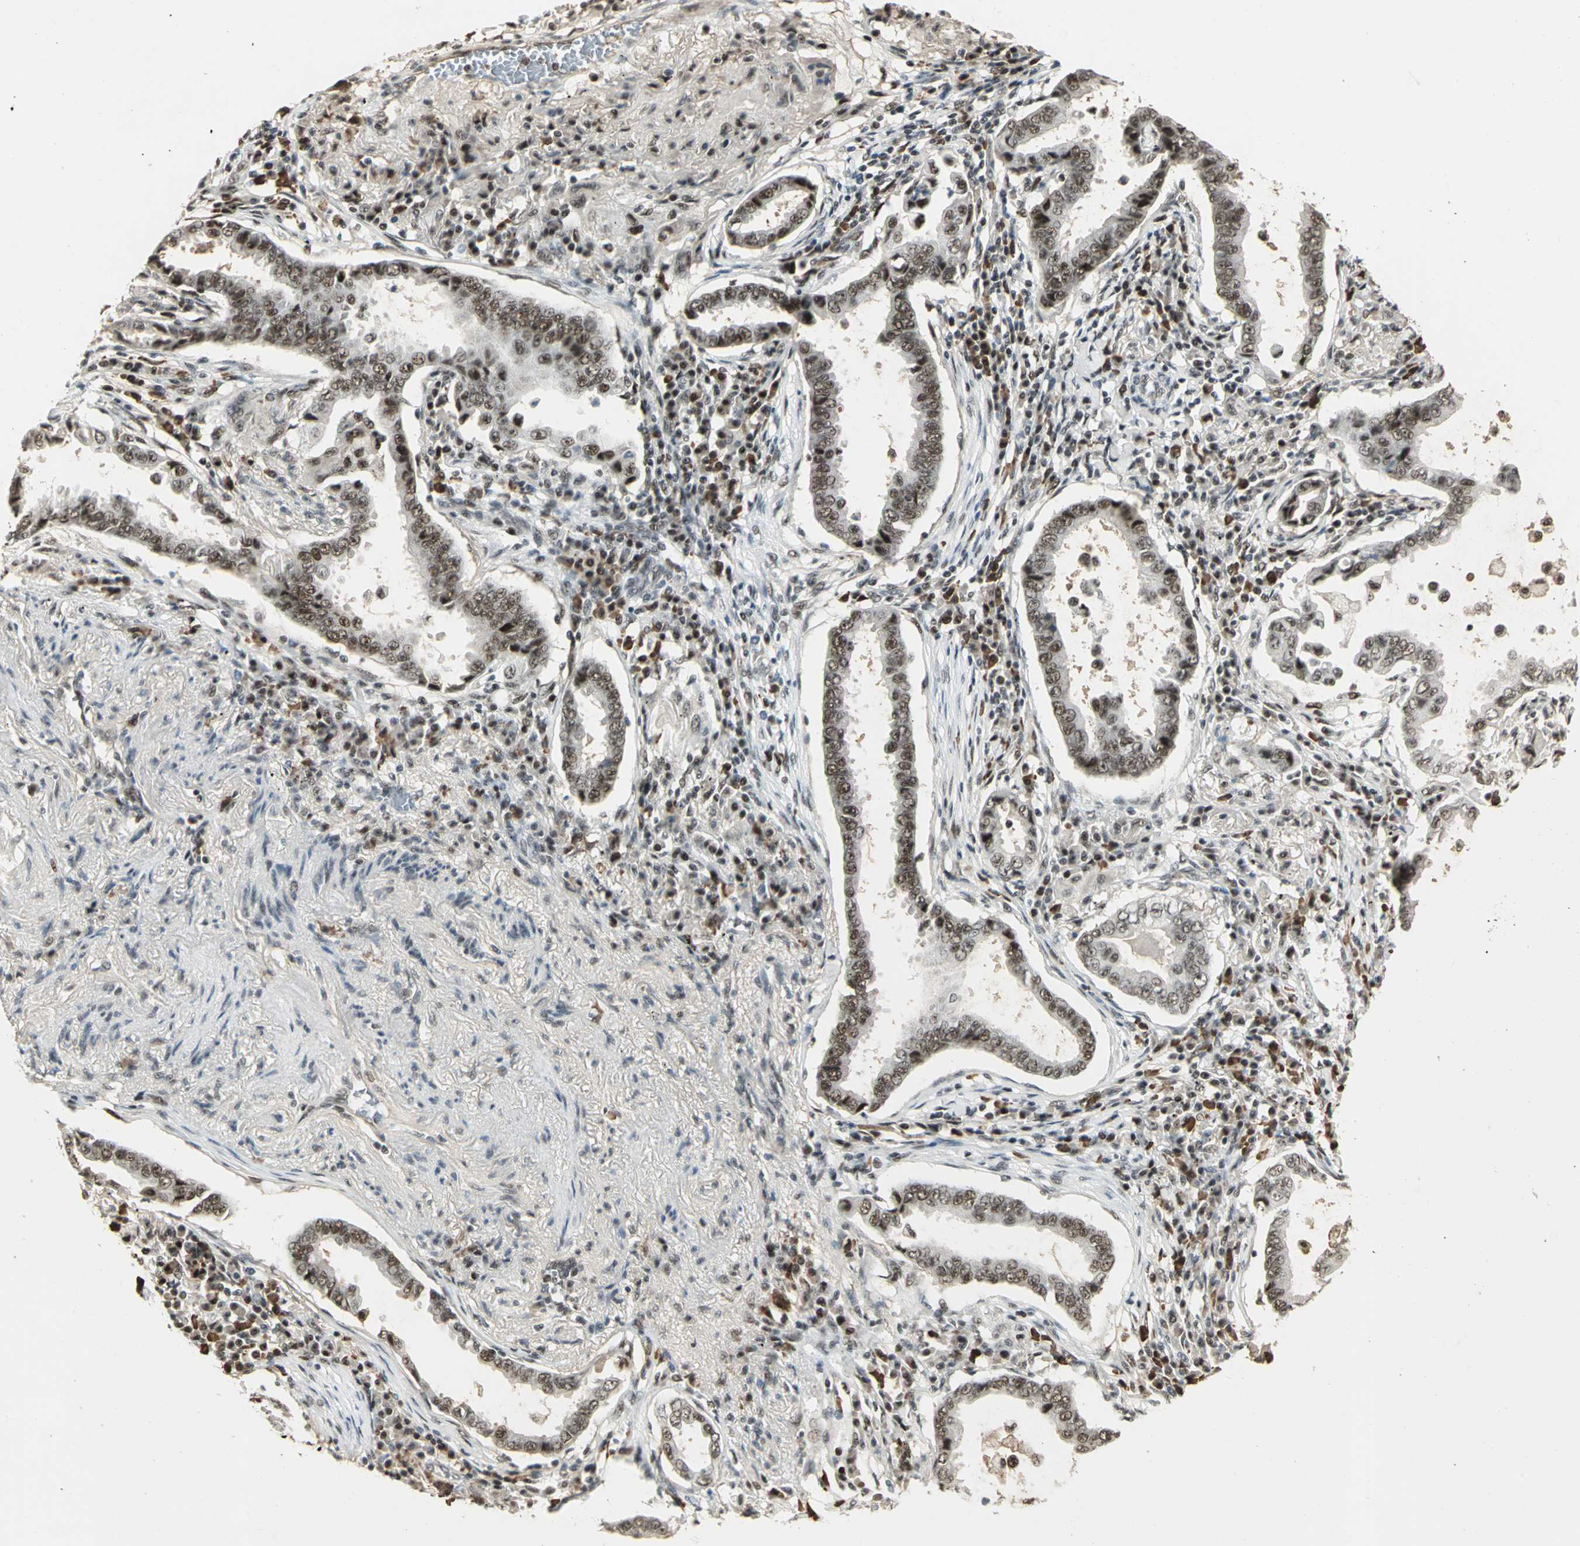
{"staining": {"intensity": "moderate", "quantity": ">75%", "location": "nuclear"}, "tissue": "lung cancer", "cell_type": "Tumor cells", "image_type": "cancer", "snomed": [{"axis": "morphology", "description": "Normal tissue, NOS"}, {"axis": "morphology", "description": "Inflammation, NOS"}, {"axis": "morphology", "description": "Adenocarcinoma, NOS"}, {"axis": "topography", "description": "Lung"}], "caption": "Human adenocarcinoma (lung) stained with a brown dye demonstrates moderate nuclear positive positivity in about >75% of tumor cells.", "gene": "CCNT1", "patient": {"sex": "female", "age": 64}}